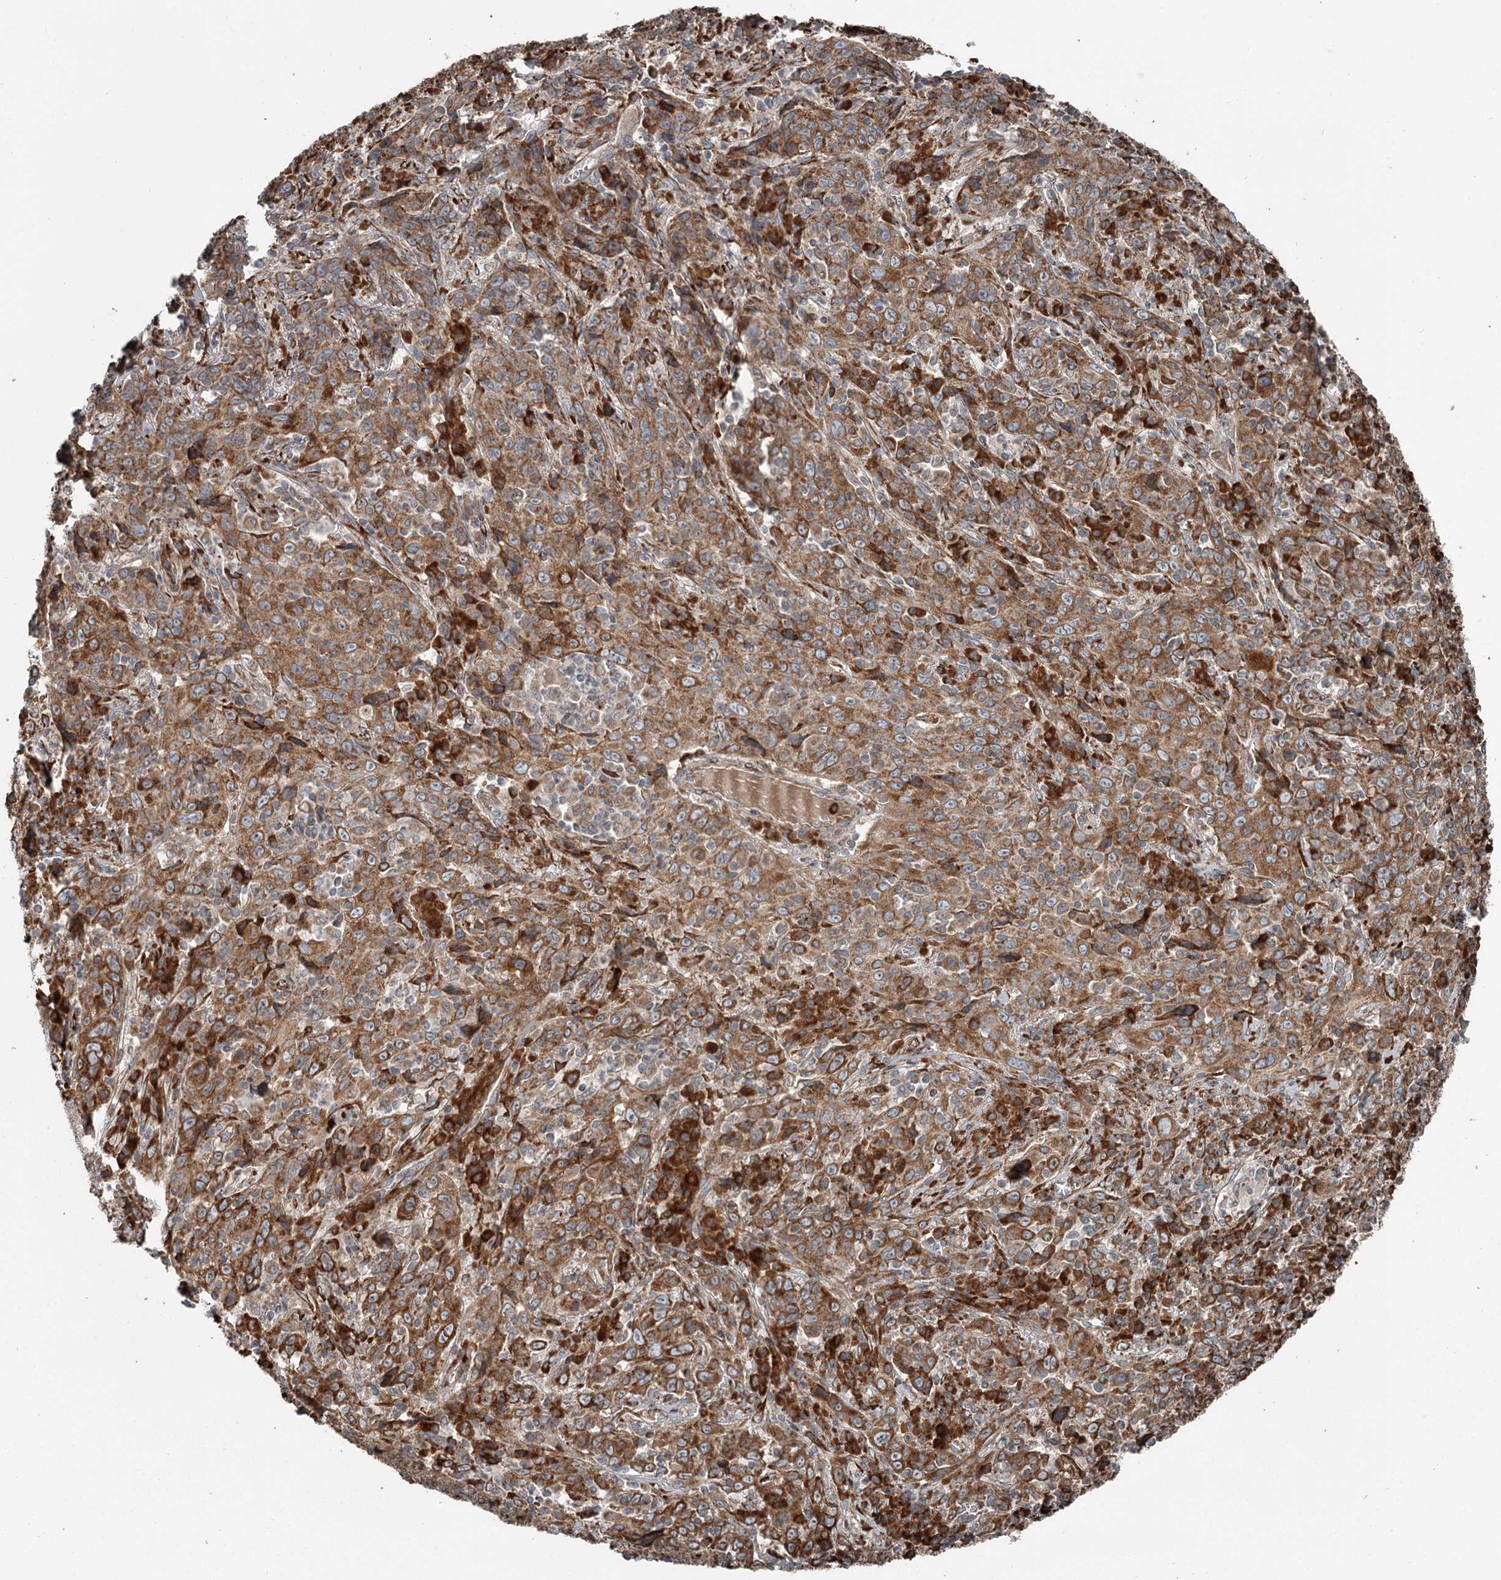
{"staining": {"intensity": "moderate", "quantity": ">75%", "location": "cytoplasmic/membranous"}, "tissue": "cervical cancer", "cell_type": "Tumor cells", "image_type": "cancer", "snomed": [{"axis": "morphology", "description": "Squamous cell carcinoma, NOS"}, {"axis": "topography", "description": "Cervix"}], "caption": "The histopathology image reveals staining of cervical cancer (squamous cell carcinoma), revealing moderate cytoplasmic/membranous protein expression (brown color) within tumor cells. The staining was performed using DAB (3,3'-diaminobenzidine), with brown indicating positive protein expression. Nuclei are stained blue with hematoxylin.", "gene": "RASSF8", "patient": {"sex": "female", "age": 46}}